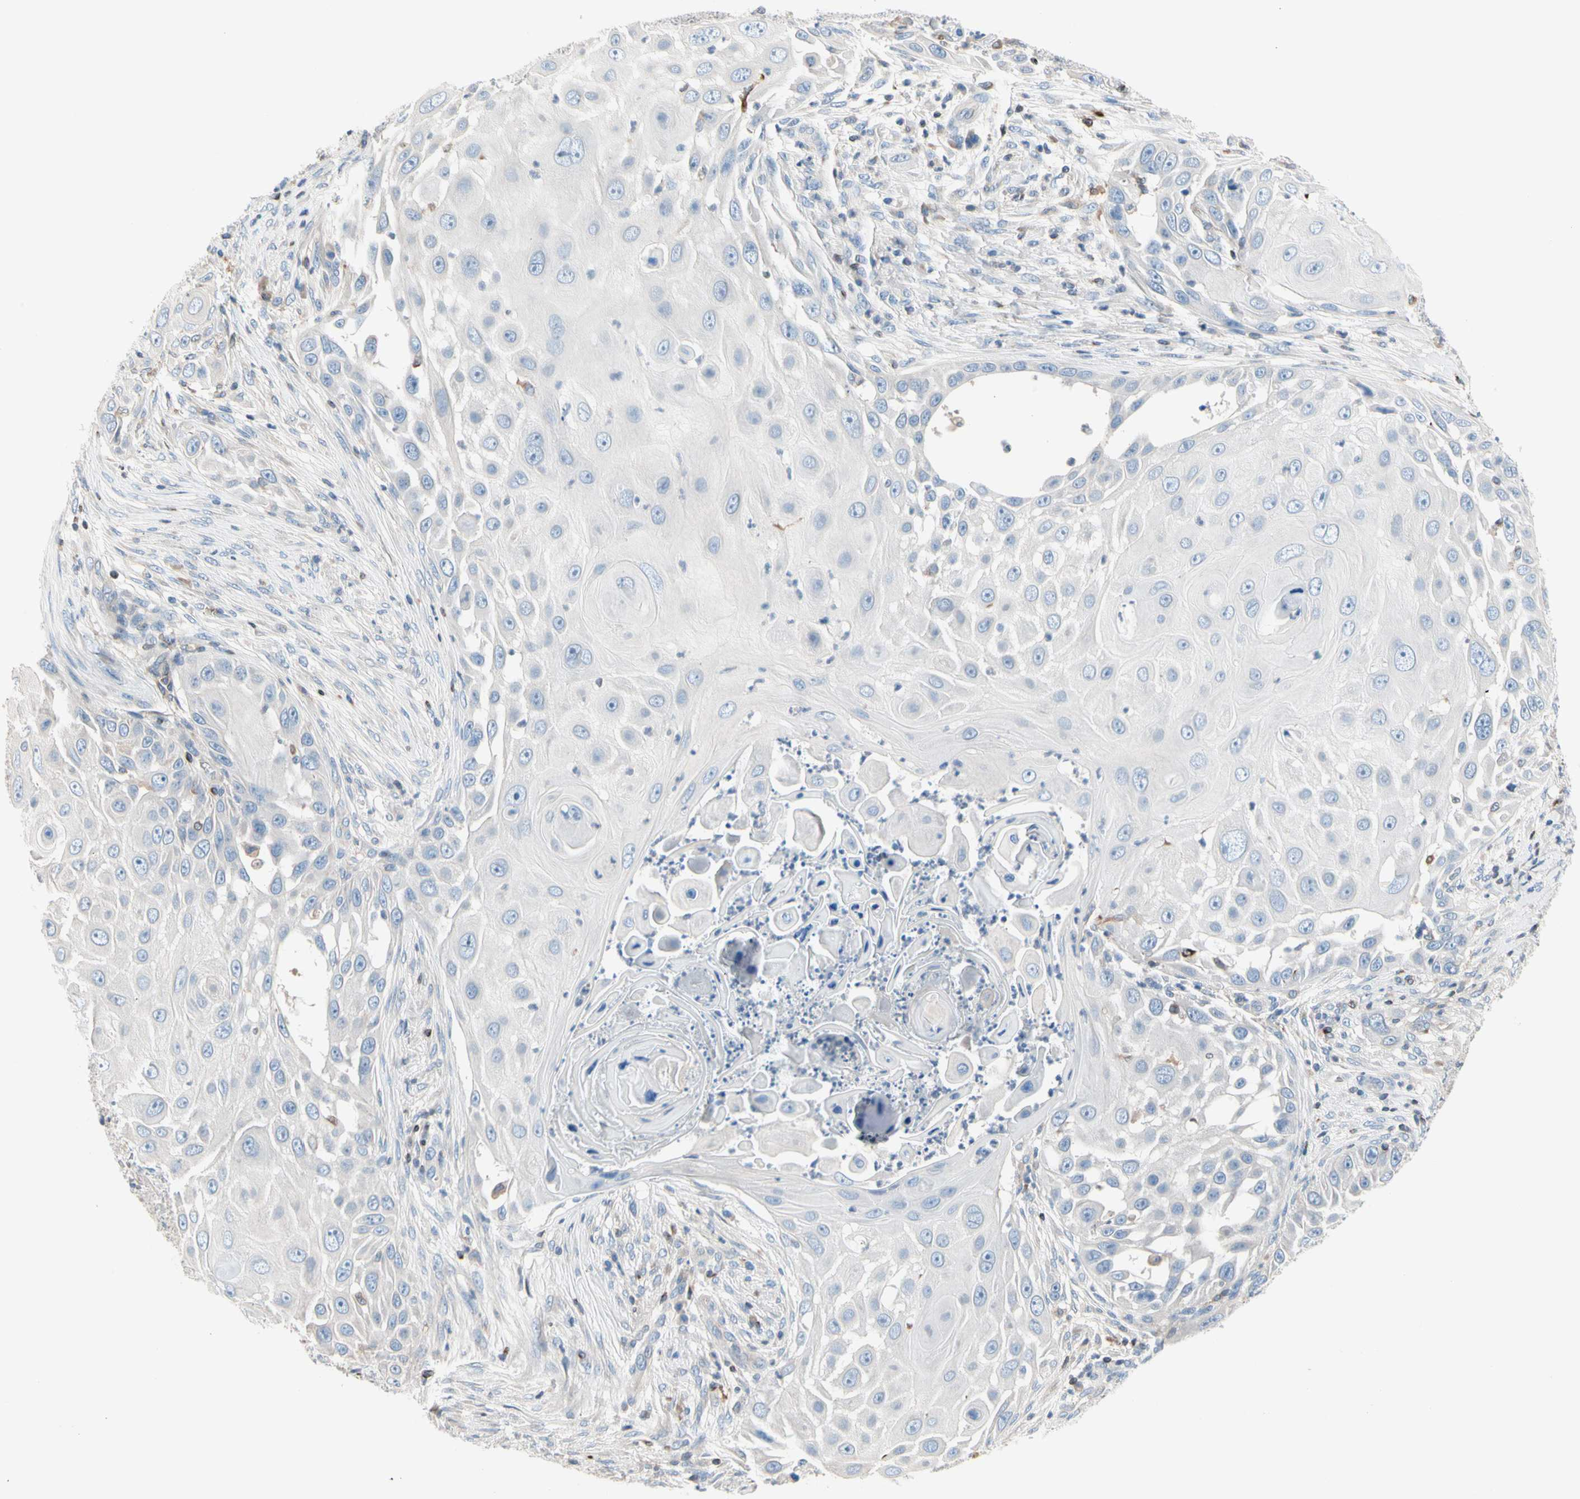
{"staining": {"intensity": "negative", "quantity": "none", "location": "none"}, "tissue": "skin cancer", "cell_type": "Tumor cells", "image_type": "cancer", "snomed": [{"axis": "morphology", "description": "Squamous cell carcinoma, NOS"}, {"axis": "topography", "description": "Skin"}], "caption": "DAB immunohistochemical staining of human skin cancer (squamous cell carcinoma) demonstrates no significant positivity in tumor cells.", "gene": "MAP3K3", "patient": {"sex": "female", "age": 44}}